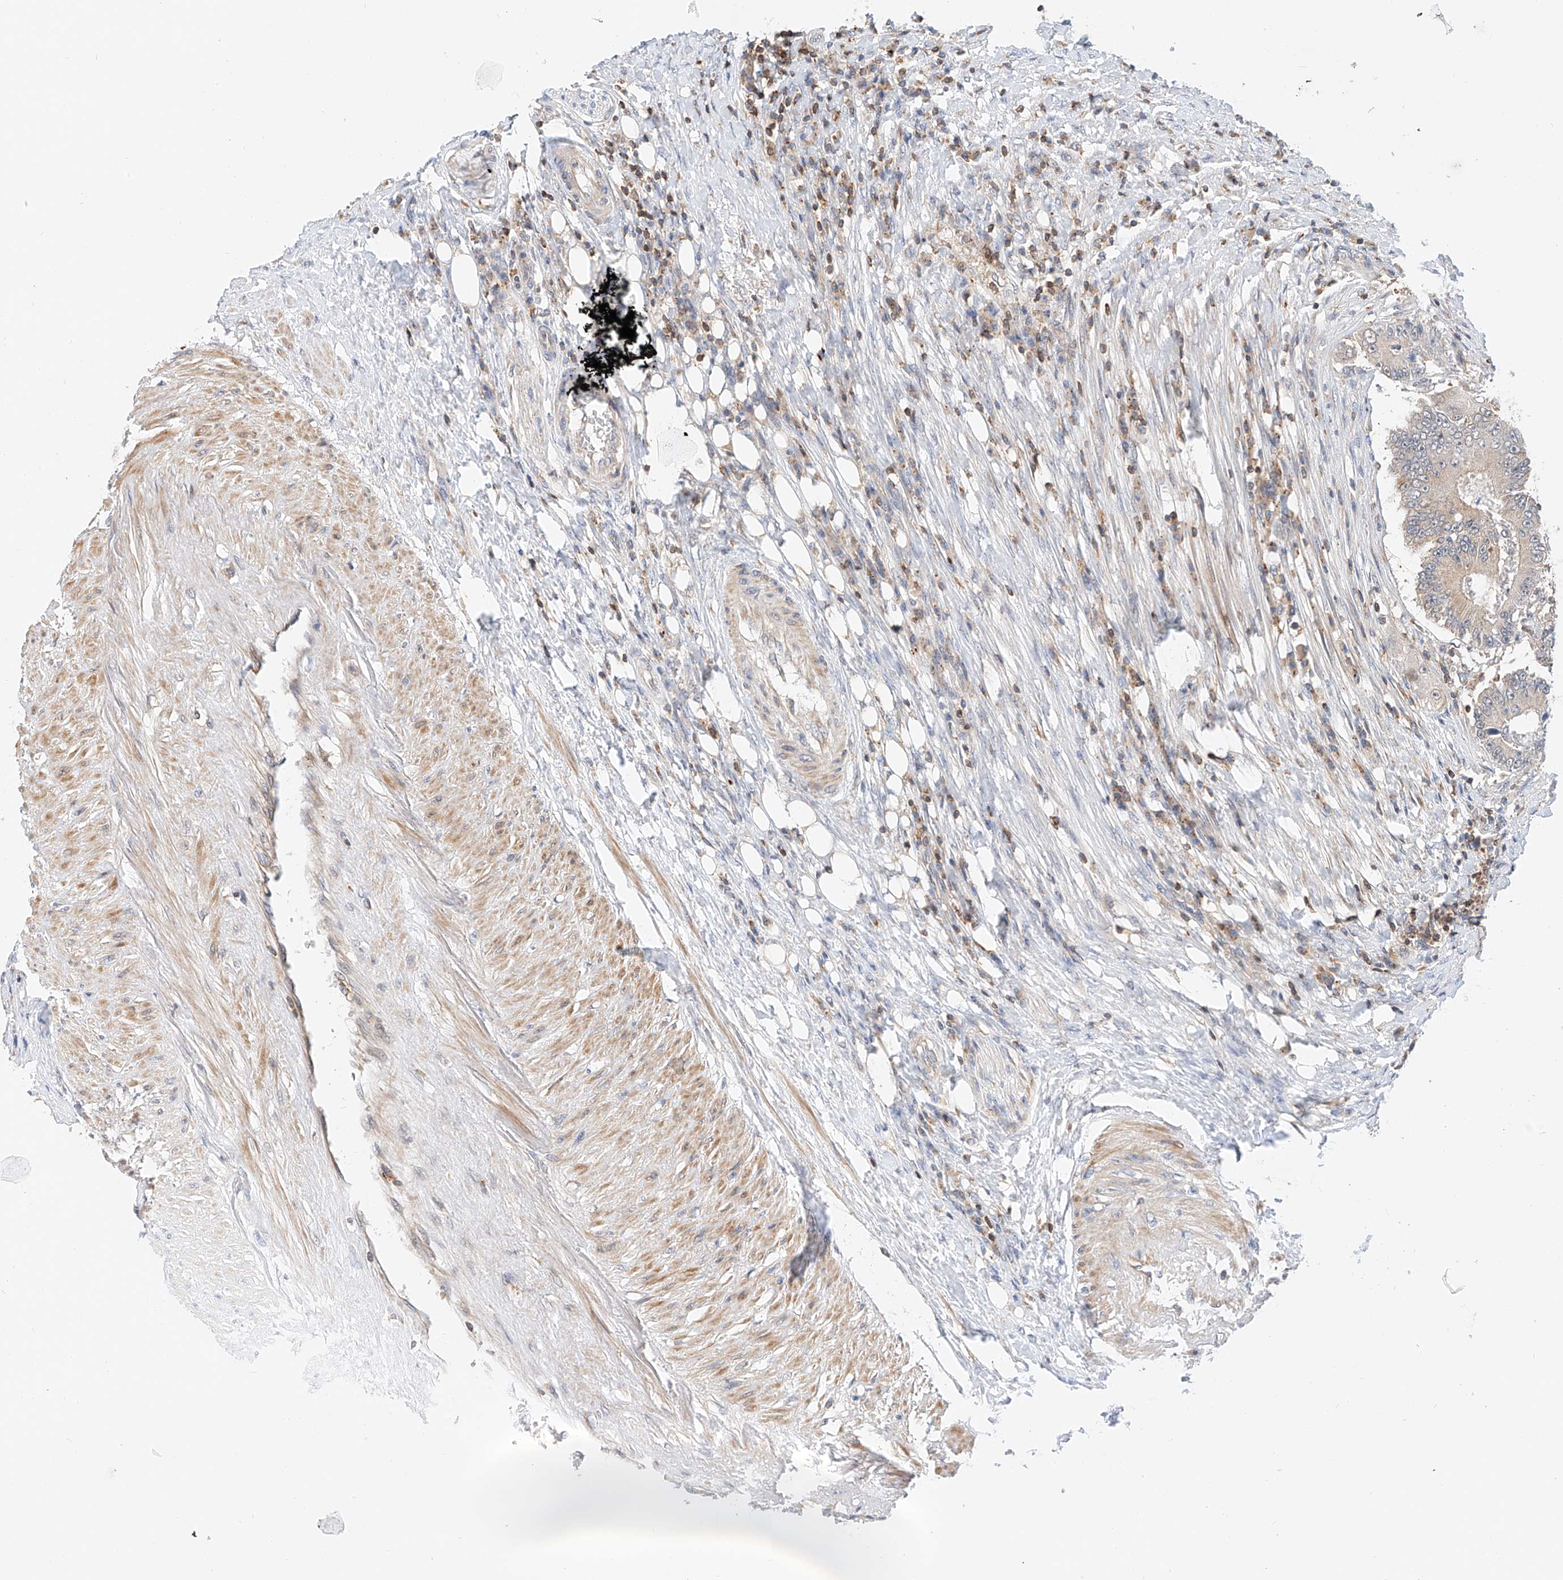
{"staining": {"intensity": "weak", "quantity": ">75%", "location": "cytoplasmic/membranous"}, "tissue": "colorectal cancer", "cell_type": "Tumor cells", "image_type": "cancer", "snomed": [{"axis": "morphology", "description": "Adenocarcinoma, NOS"}, {"axis": "topography", "description": "Colon"}], "caption": "Human colorectal cancer stained with a protein marker reveals weak staining in tumor cells.", "gene": "MFN2", "patient": {"sex": "male", "age": 83}}